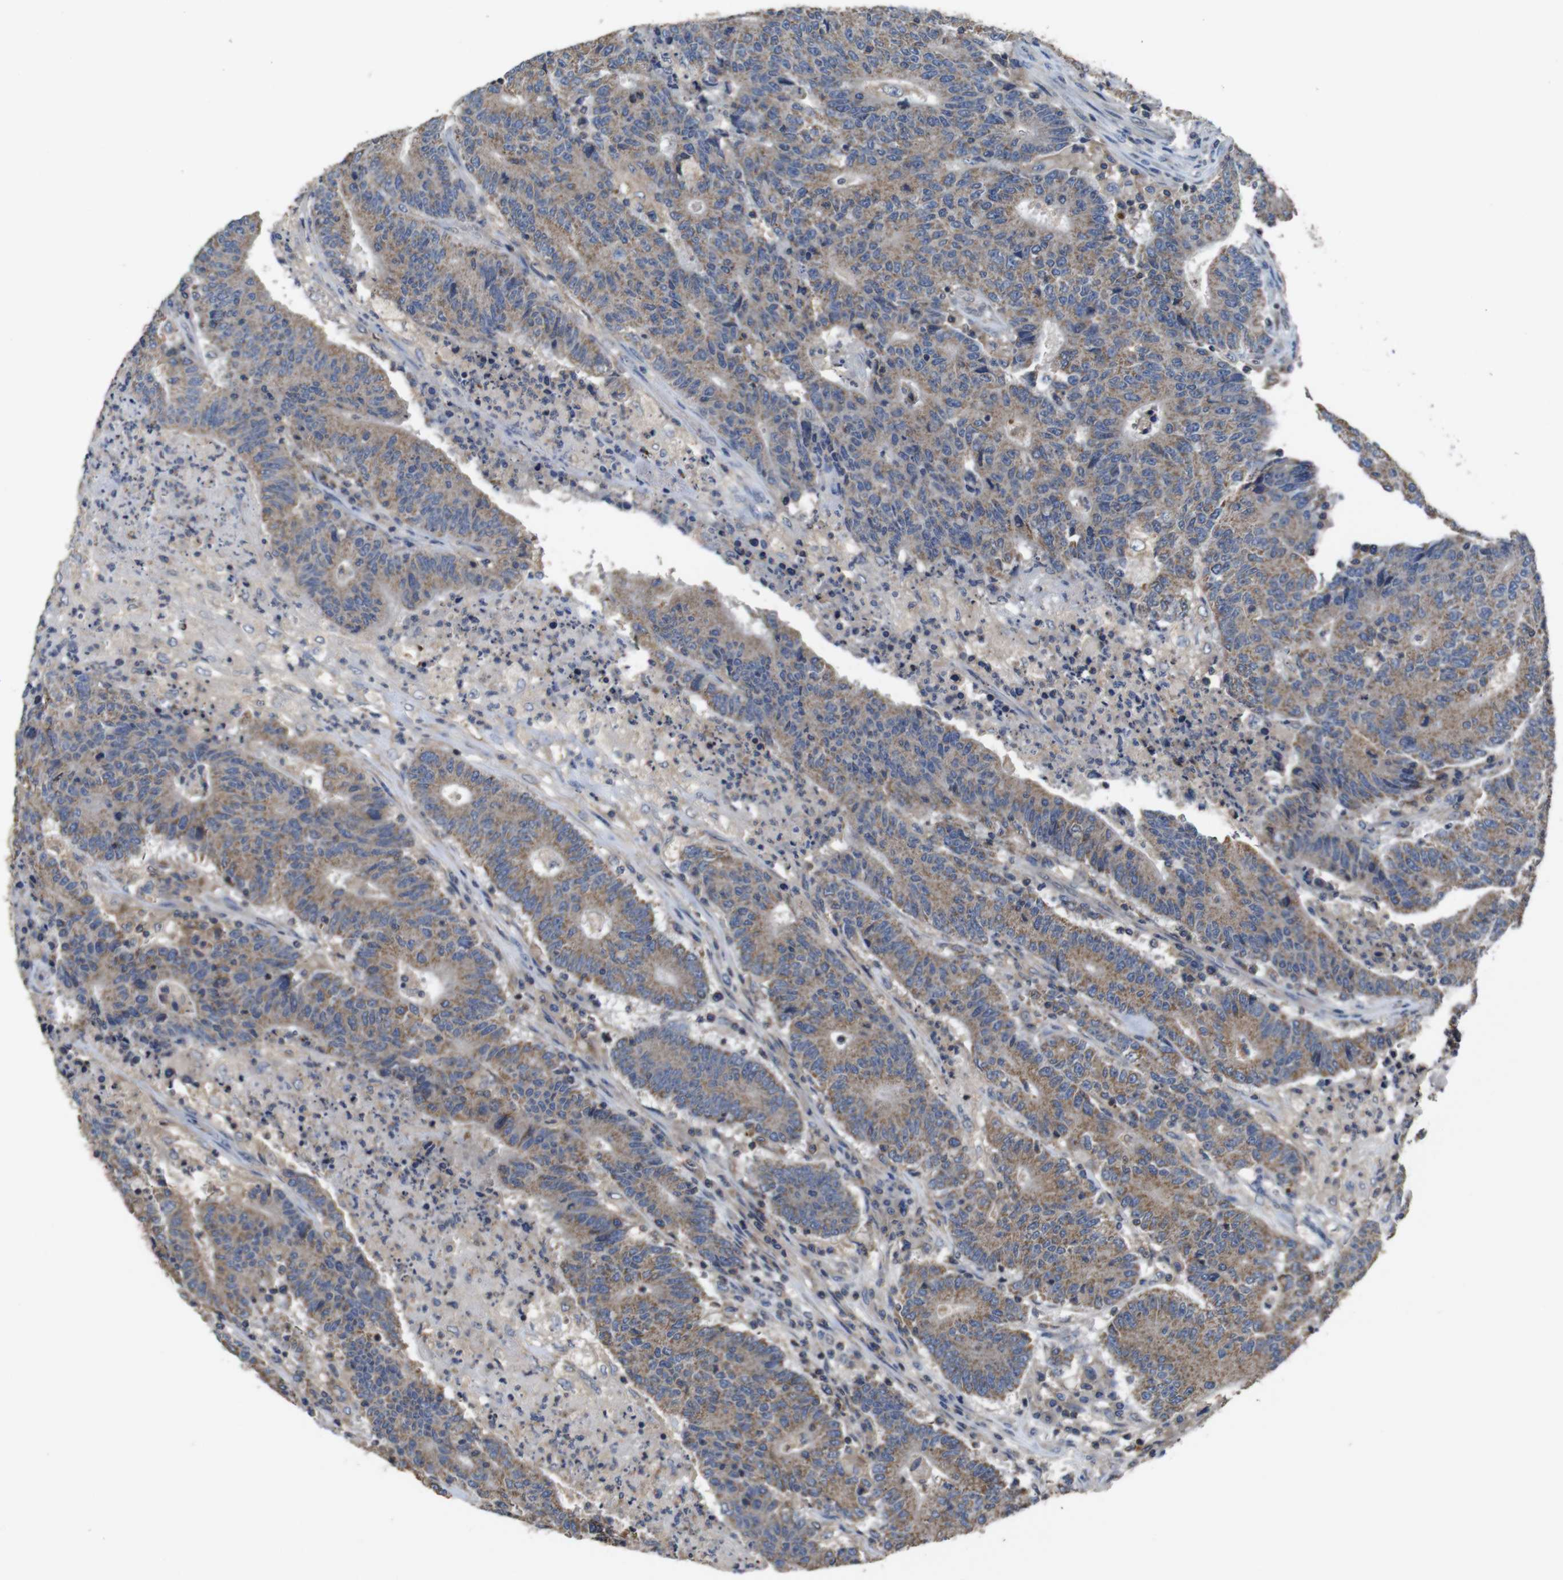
{"staining": {"intensity": "moderate", "quantity": ">75%", "location": "cytoplasmic/membranous"}, "tissue": "colorectal cancer", "cell_type": "Tumor cells", "image_type": "cancer", "snomed": [{"axis": "morphology", "description": "Normal tissue, NOS"}, {"axis": "morphology", "description": "Adenocarcinoma, NOS"}, {"axis": "topography", "description": "Colon"}], "caption": "Moderate cytoplasmic/membranous expression for a protein is appreciated in approximately >75% of tumor cells of colorectal cancer using immunohistochemistry (IHC).", "gene": "GLIPR1", "patient": {"sex": "female", "age": 75}}